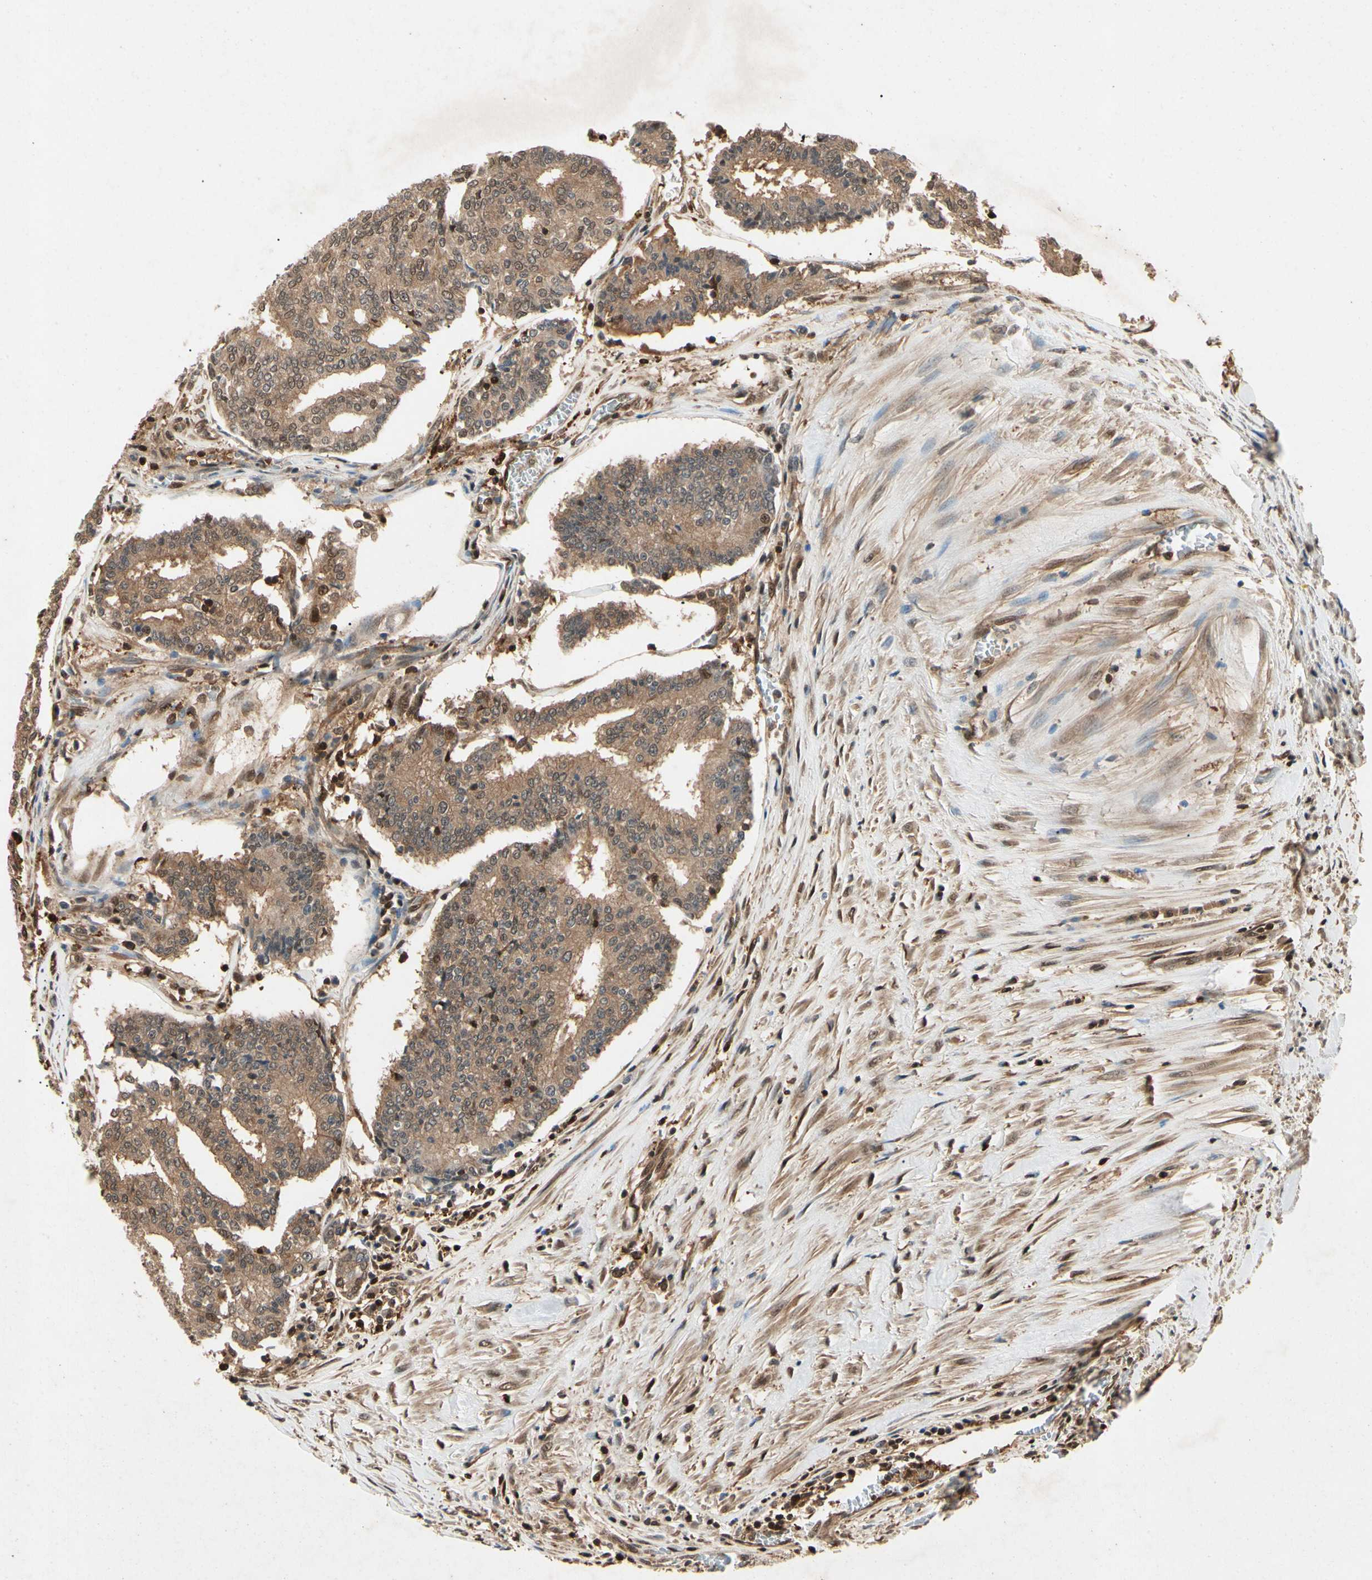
{"staining": {"intensity": "moderate", "quantity": ">75%", "location": "cytoplasmic/membranous"}, "tissue": "prostate cancer", "cell_type": "Tumor cells", "image_type": "cancer", "snomed": [{"axis": "morphology", "description": "Adenocarcinoma, High grade"}, {"axis": "topography", "description": "Prostate"}], "caption": "There is medium levels of moderate cytoplasmic/membranous staining in tumor cells of prostate high-grade adenocarcinoma, as demonstrated by immunohistochemical staining (brown color).", "gene": "YWHAQ", "patient": {"sex": "male", "age": 55}}